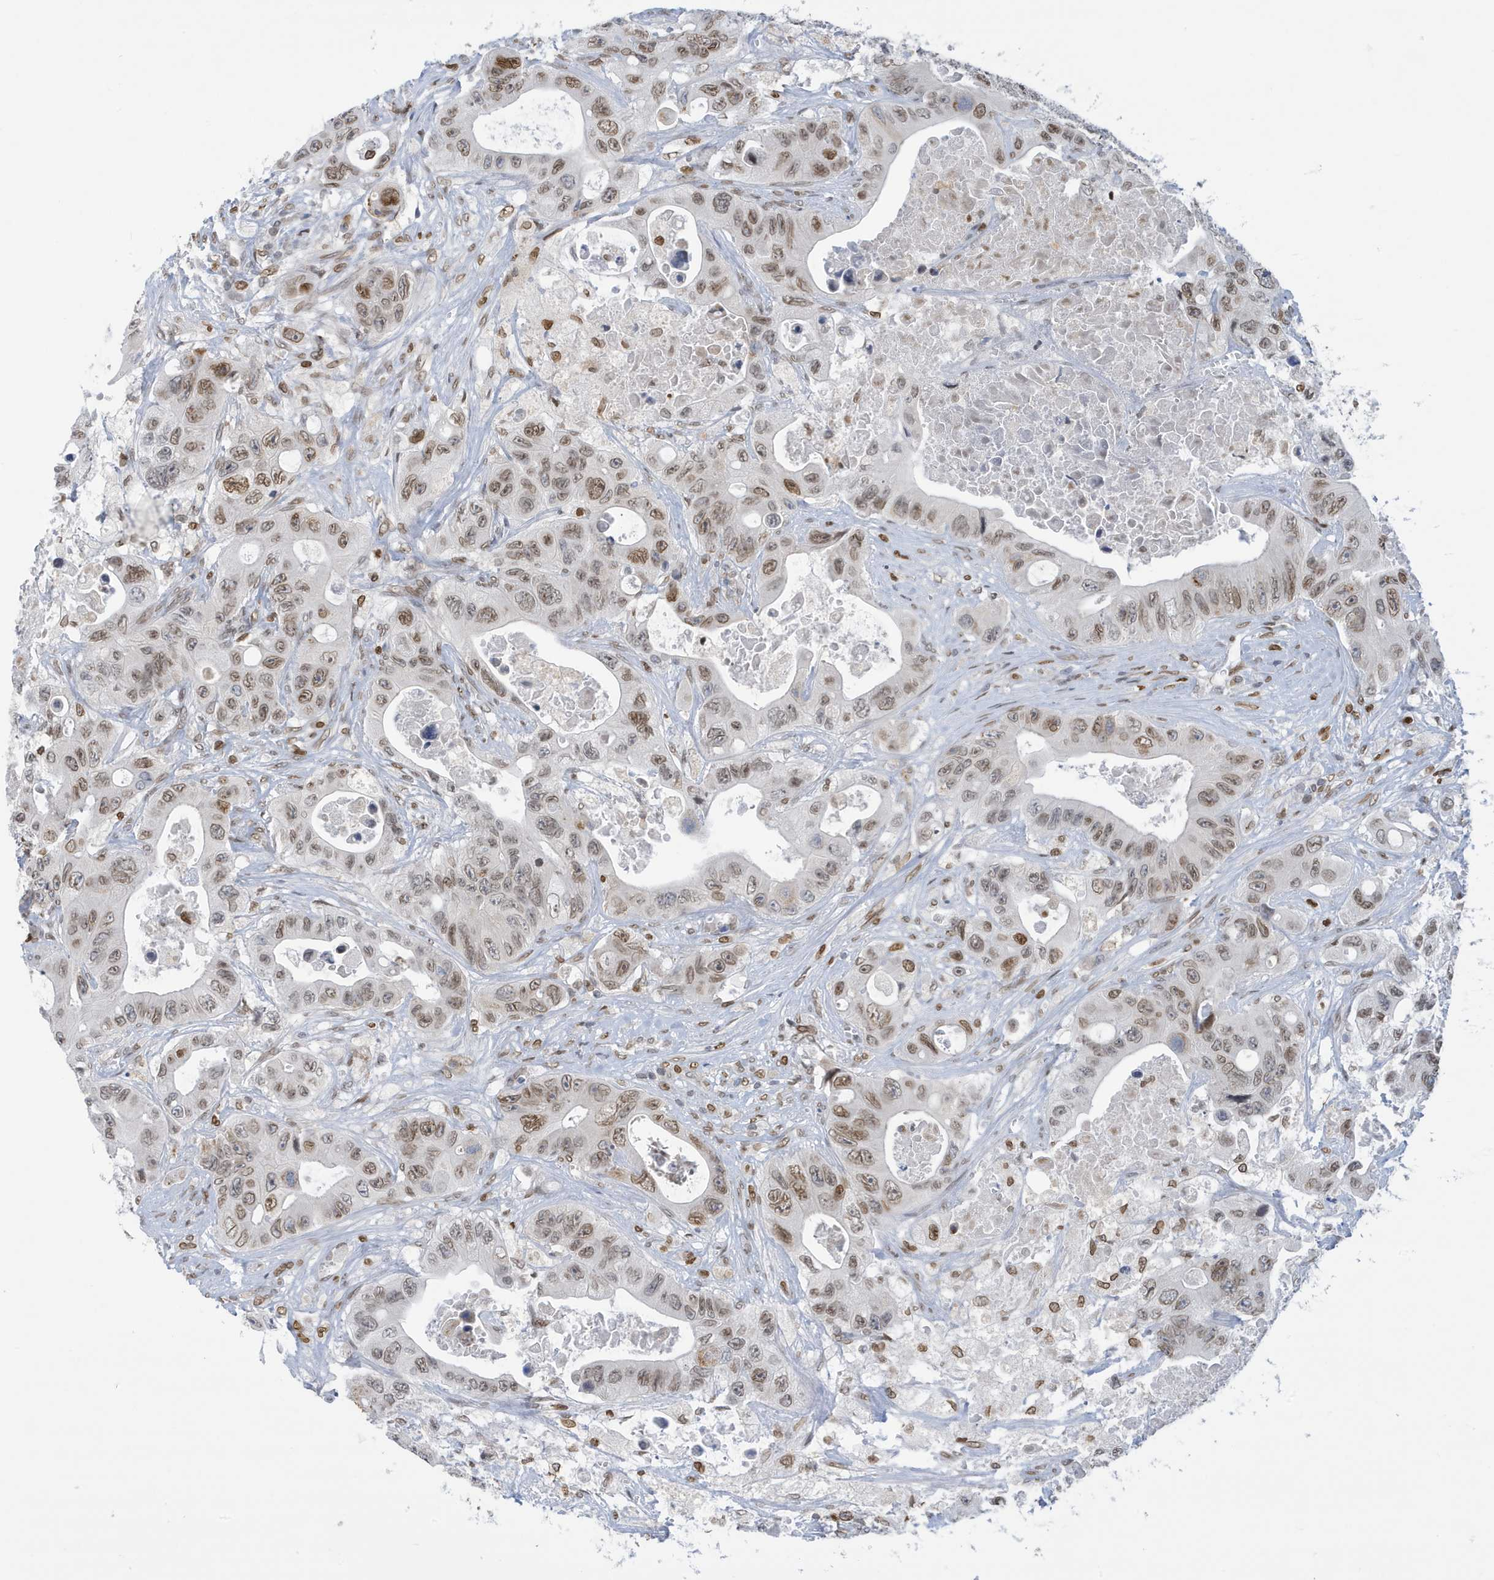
{"staining": {"intensity": "moderate", "quantity": ">75%", "location": "nuclear"}, "tissue": "colorectal cancer", "cell_type": "Tumor cells", "image_type": "cancer", "snomed": [{"axis": "morphology", "description": "Adenocarcinoma, NOS"}, {"axis": "topography", "description": "Colon"}], "caption": "Immunohistochemical staining of colorectal cancer (adenocarcinoma) exhibits moderate nuclear protein positivity in about >75% of tumor cells.", "gene": "PCYT1A", "patient": {"sex": "female", "age": 46}}